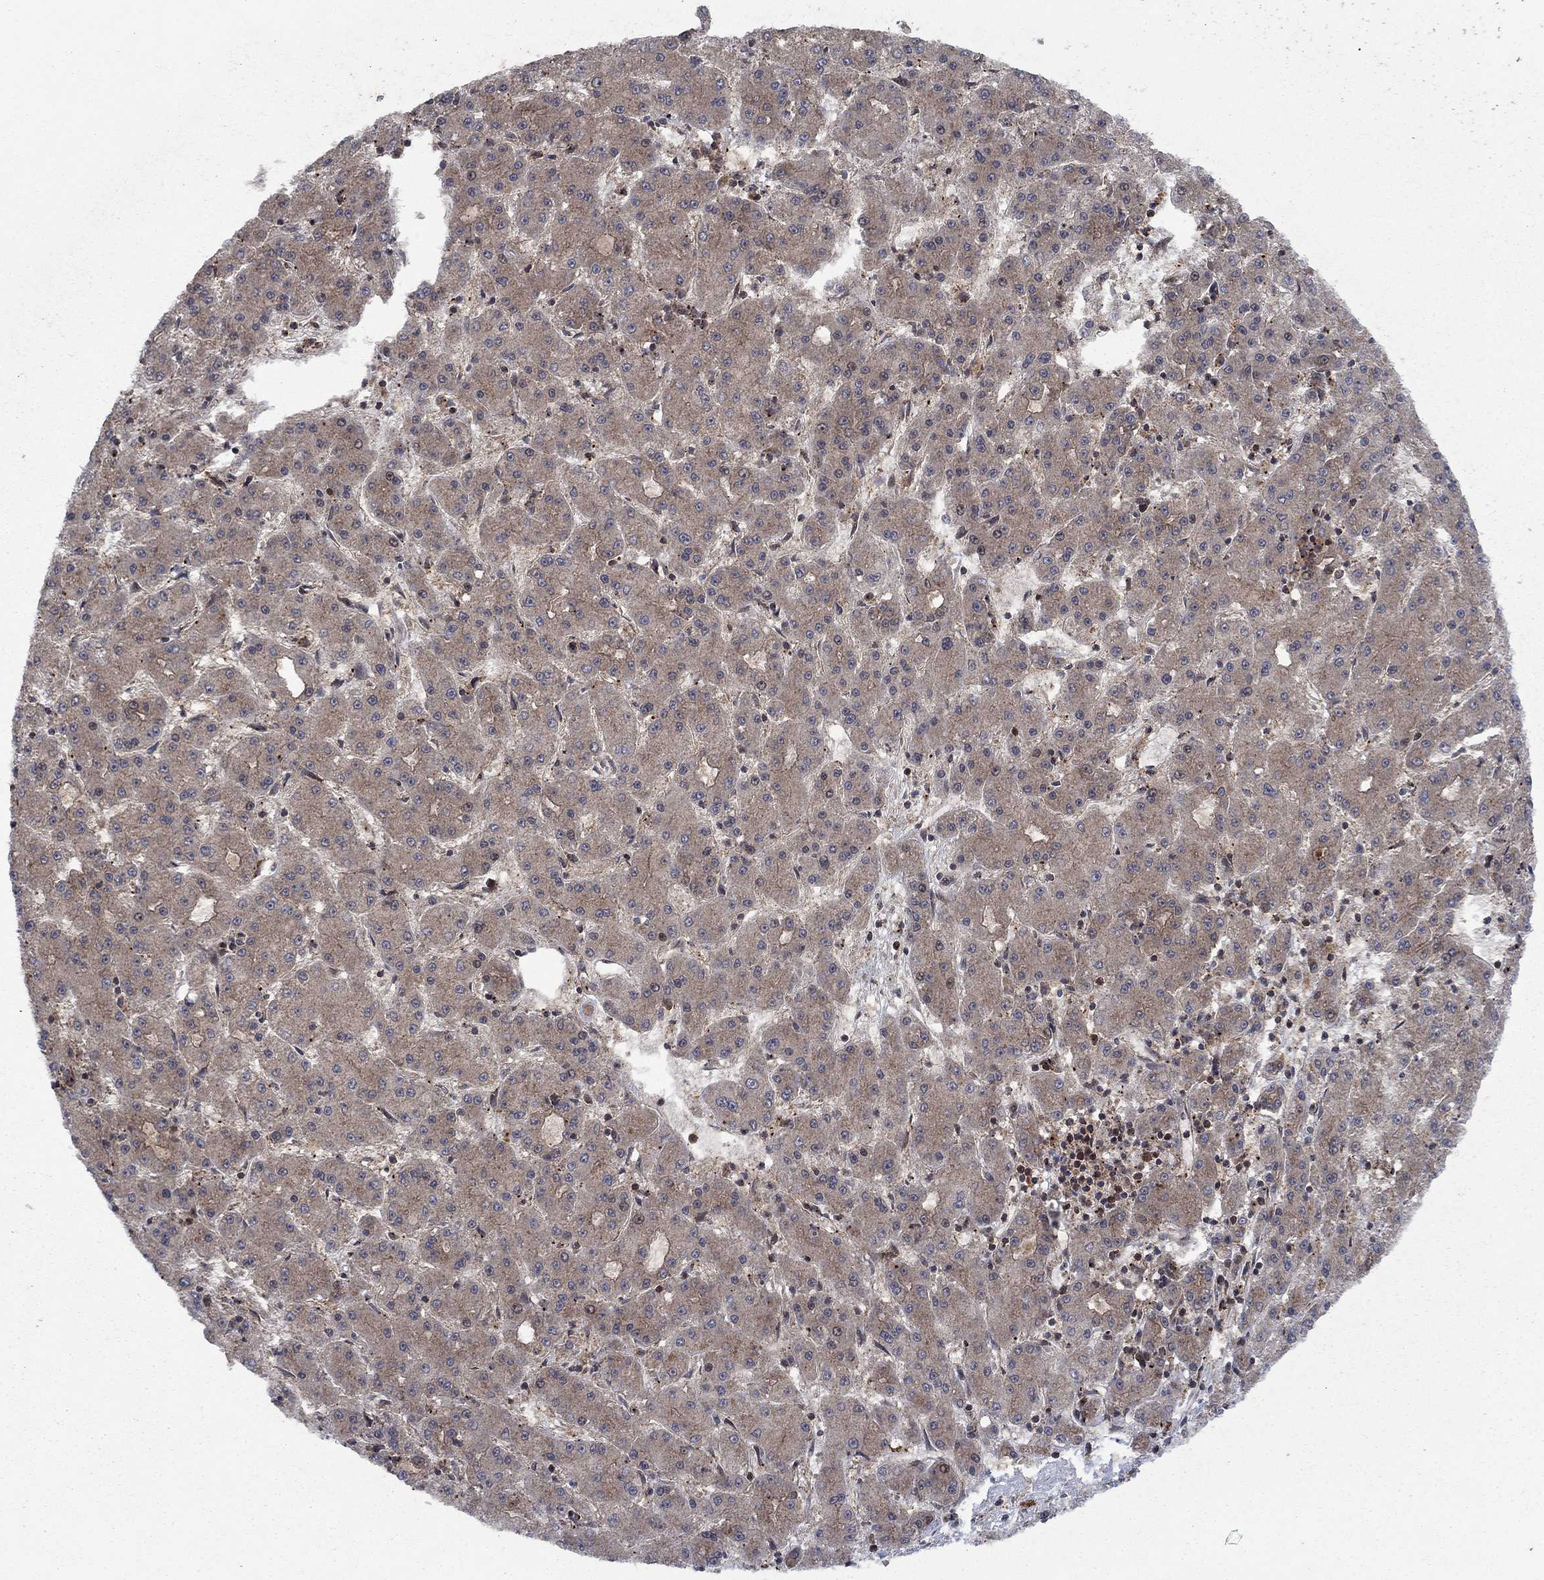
{"staining": {"intensity": "weak", "quantity": "25%-75%", "location": "cytoplasmic/membranous"}, "tissue": "liver cancer", "cell_type": "Tumor cells", "image_type": "cancer", "snomed": [{"axis": "morphology", "description": "Carcinoma, Hepatocellular, NOS"}, {"axis": "topography", "description": "Liver"}], "caption": "Hepatocellular carcinoma (liver) was stained to show a protein in brown. There is low levels of weak cytoplasmic/membranous staining in about 25%-75% of tumor cells. The staining was performed using DAB, with brown indicating positive protein expression. Nuclei are stained blue with hematoxylin.", "gene": "IFI35", "patient": {"sex": "male", "age": 73}}